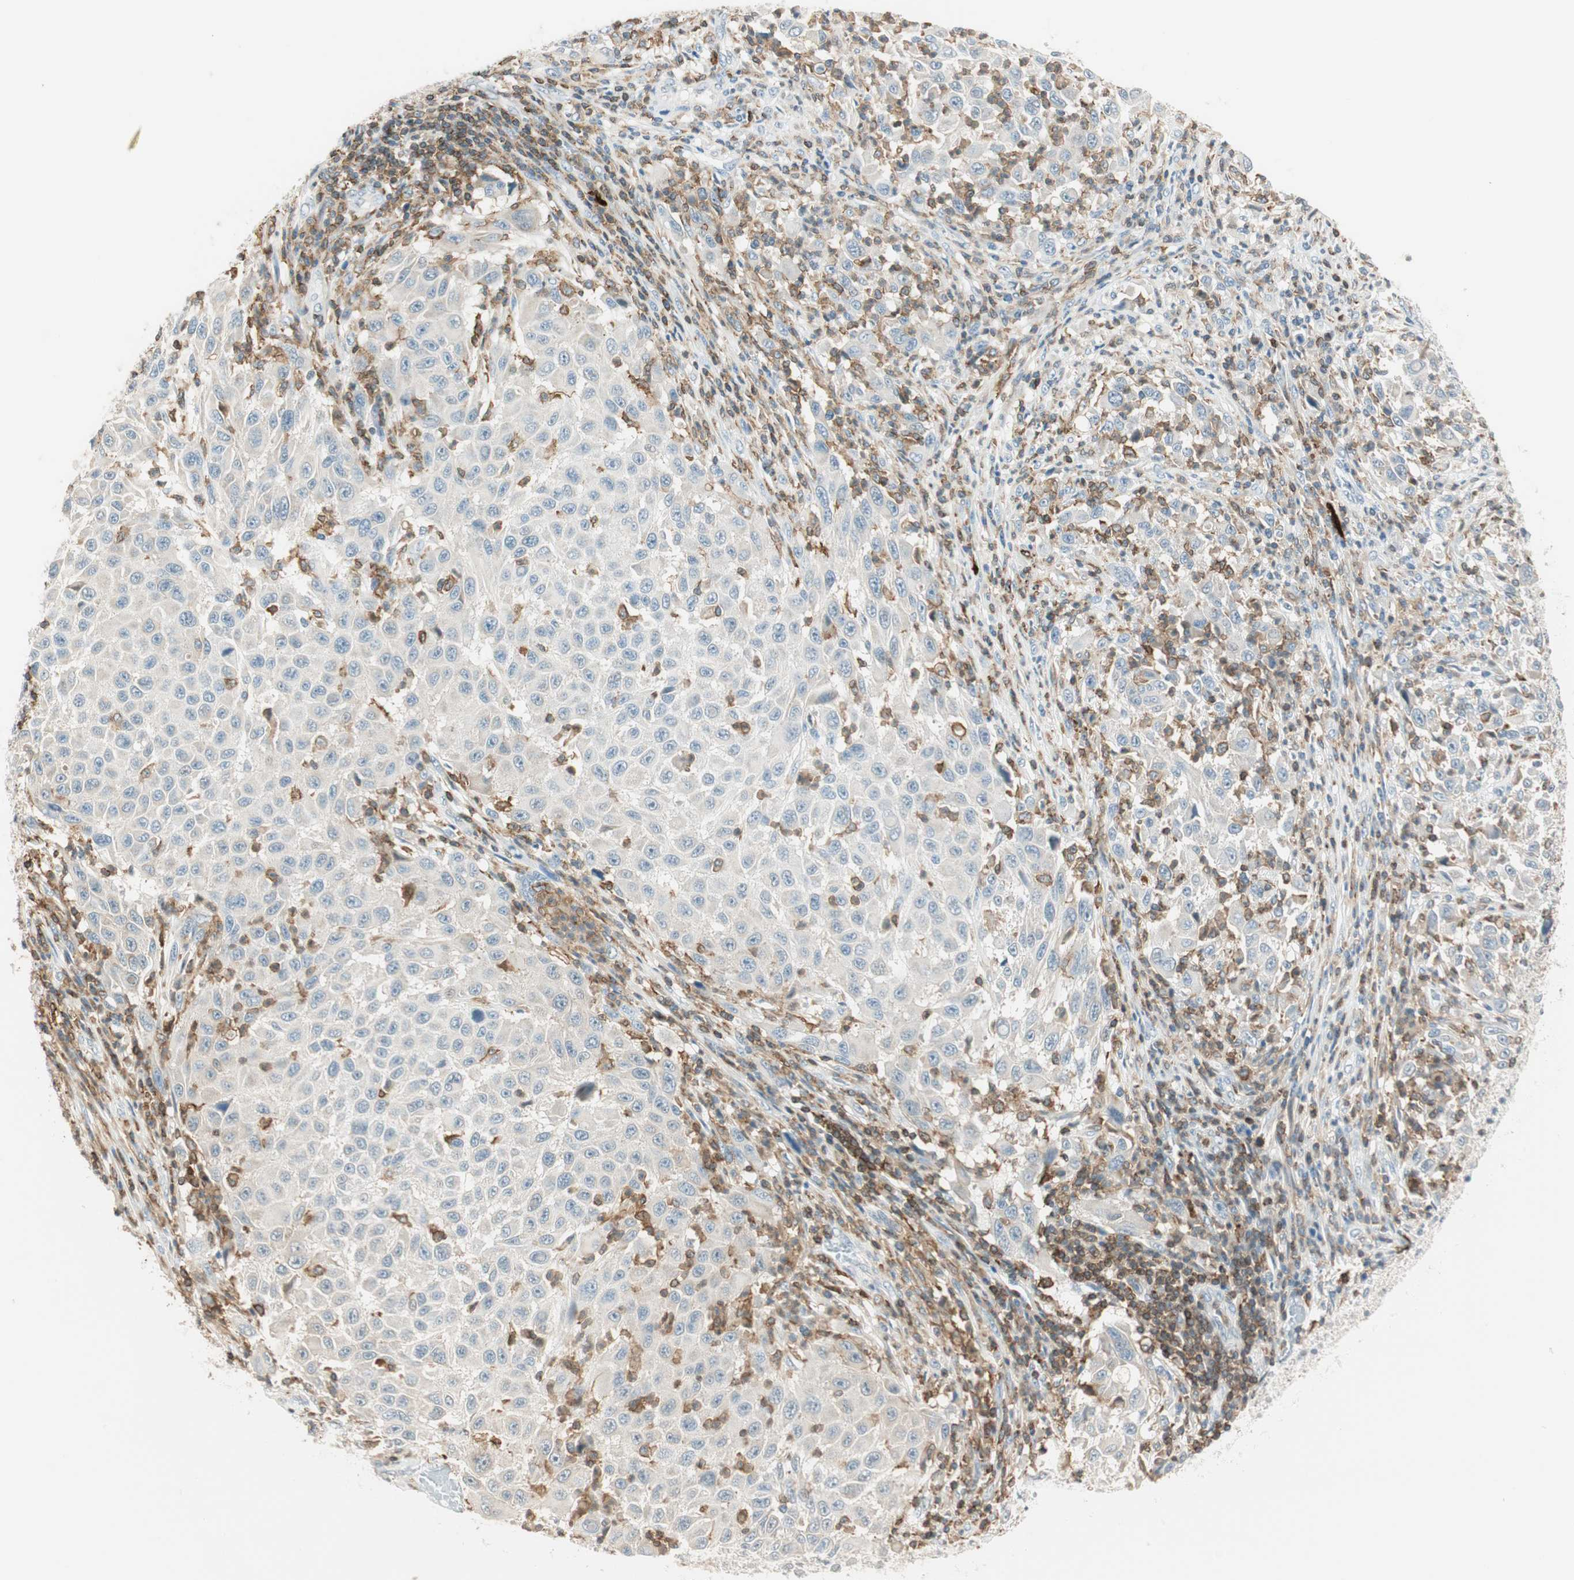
{"staining": {"intensity": "weak", "quantity": "25%-75%", "location": "cytoplasmic/membranous"}, "tissue": "melanoma", "cell_type": "Tumor cells", "image_type": "cancer", "snomed": [{"axis": "morphology", "description": "Malignant melanoma, Metastatic site"}, {"axis": "topography", "description": "Lymph node"}], "caption": "DAB immunohistochemical staining of malignant melanoma (metastatic site) exhibits weak cytoplasmic/membranous protein positivity in about 25%-75% of tumor cells. (IHC, brightfield microscopy, high magnification).", "gene": "HPGD", "patient": {"sex": "male", "age": 61}}